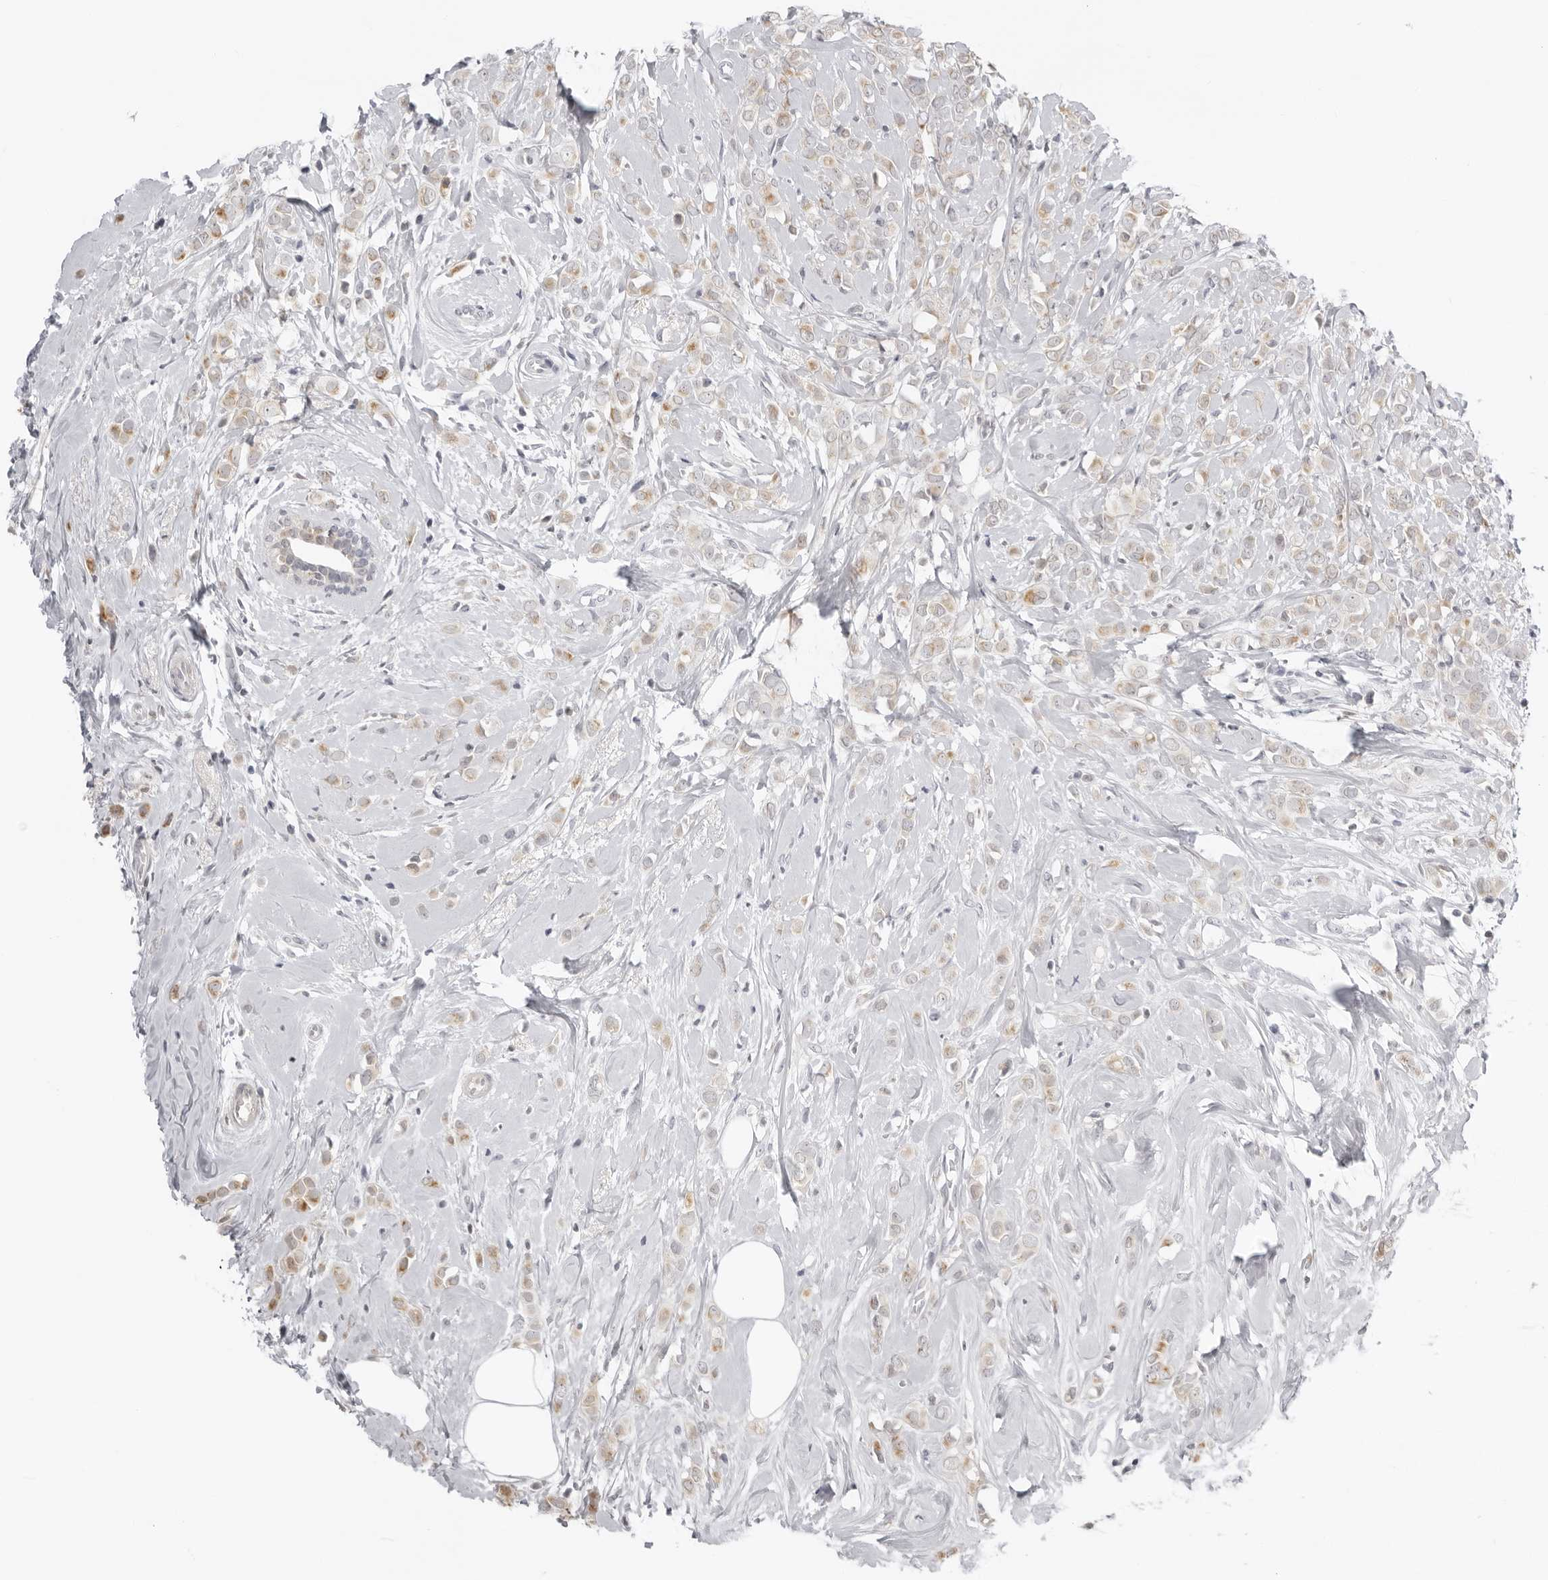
{"staining": {"intensity": "weak", "quantity": "25%-75%", "location": "cytoplasmic/membranous"}, "tissue": "breast cancer", "cell_type": "Tumor cells", "image_type": "cancer", "snomed": [{"axis": "morphology", "description": "Lobular carcinoma"}, {"axis": "topography", "description": "Breast"}], "caption": "About 25%-75% of tumor cells in human breast cancer (lobular carcinoma) show weak cytoplasmic/membranous protein staining as visualized by brown immunohistochemical staining.", "gene": "ACP6", "patient": {"sex": "female", "age": 47}}